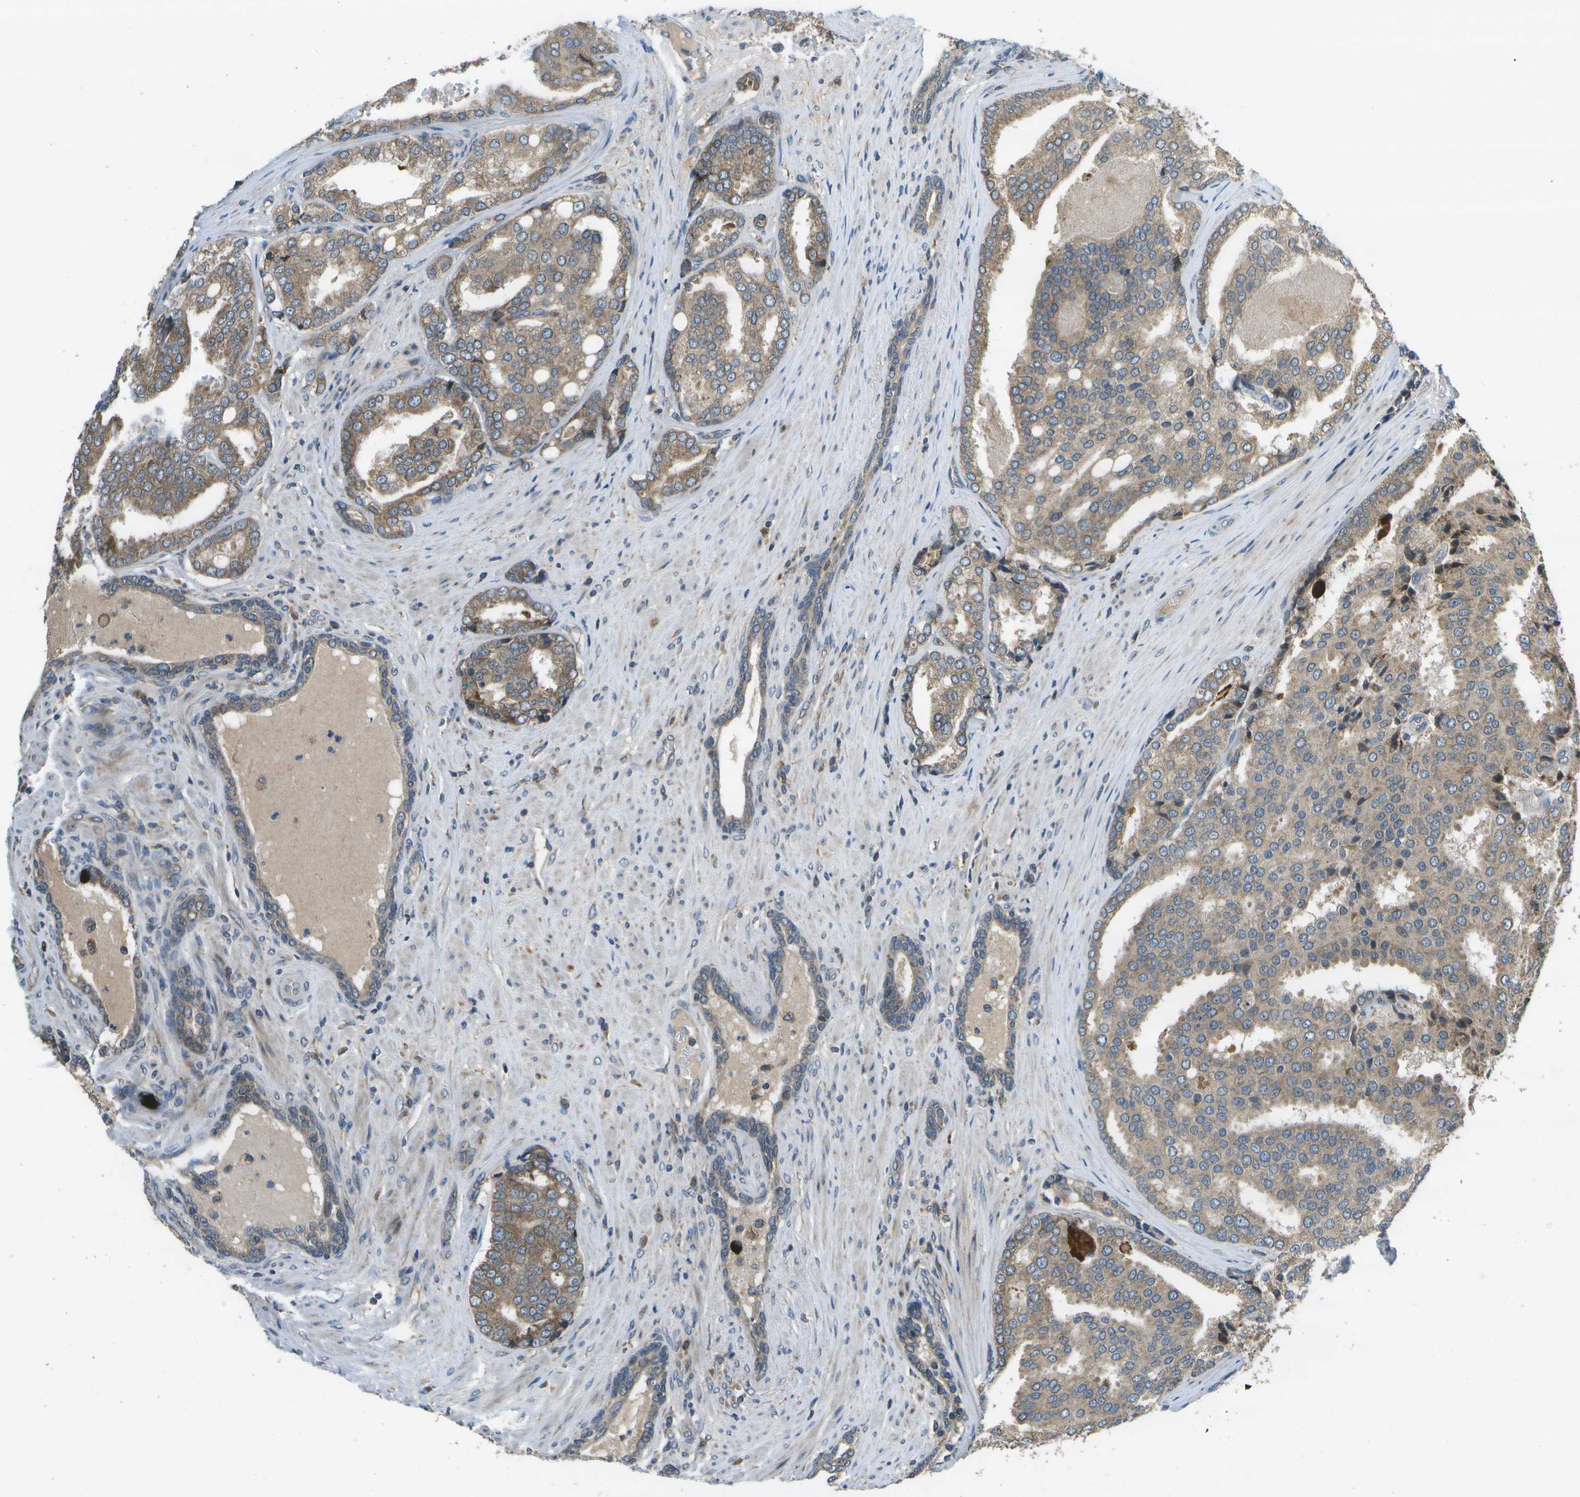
{"staining": {"intensity": "moderate", "quantity": ">75%", "location": "cytoplasmic/membranous"}, "tissue": "prostate cancer", "cell_type": "Tumor cells", "image_type": "cancer", "snomed": [{"axis": "morphology", "description": "Adenocarcinoma, High grade"}, {"axis": "topography", "description": "Prostate"}], "caption": "There is medium levels of moderate cytoplasmic/membranous positivity in tumor cells of prostate adenocarcinoma (high-grade), as demonstrated by immunohistochemical staining (brown color).", "gene": "HFE", "patient": {"sex": "male", "age": 50}}